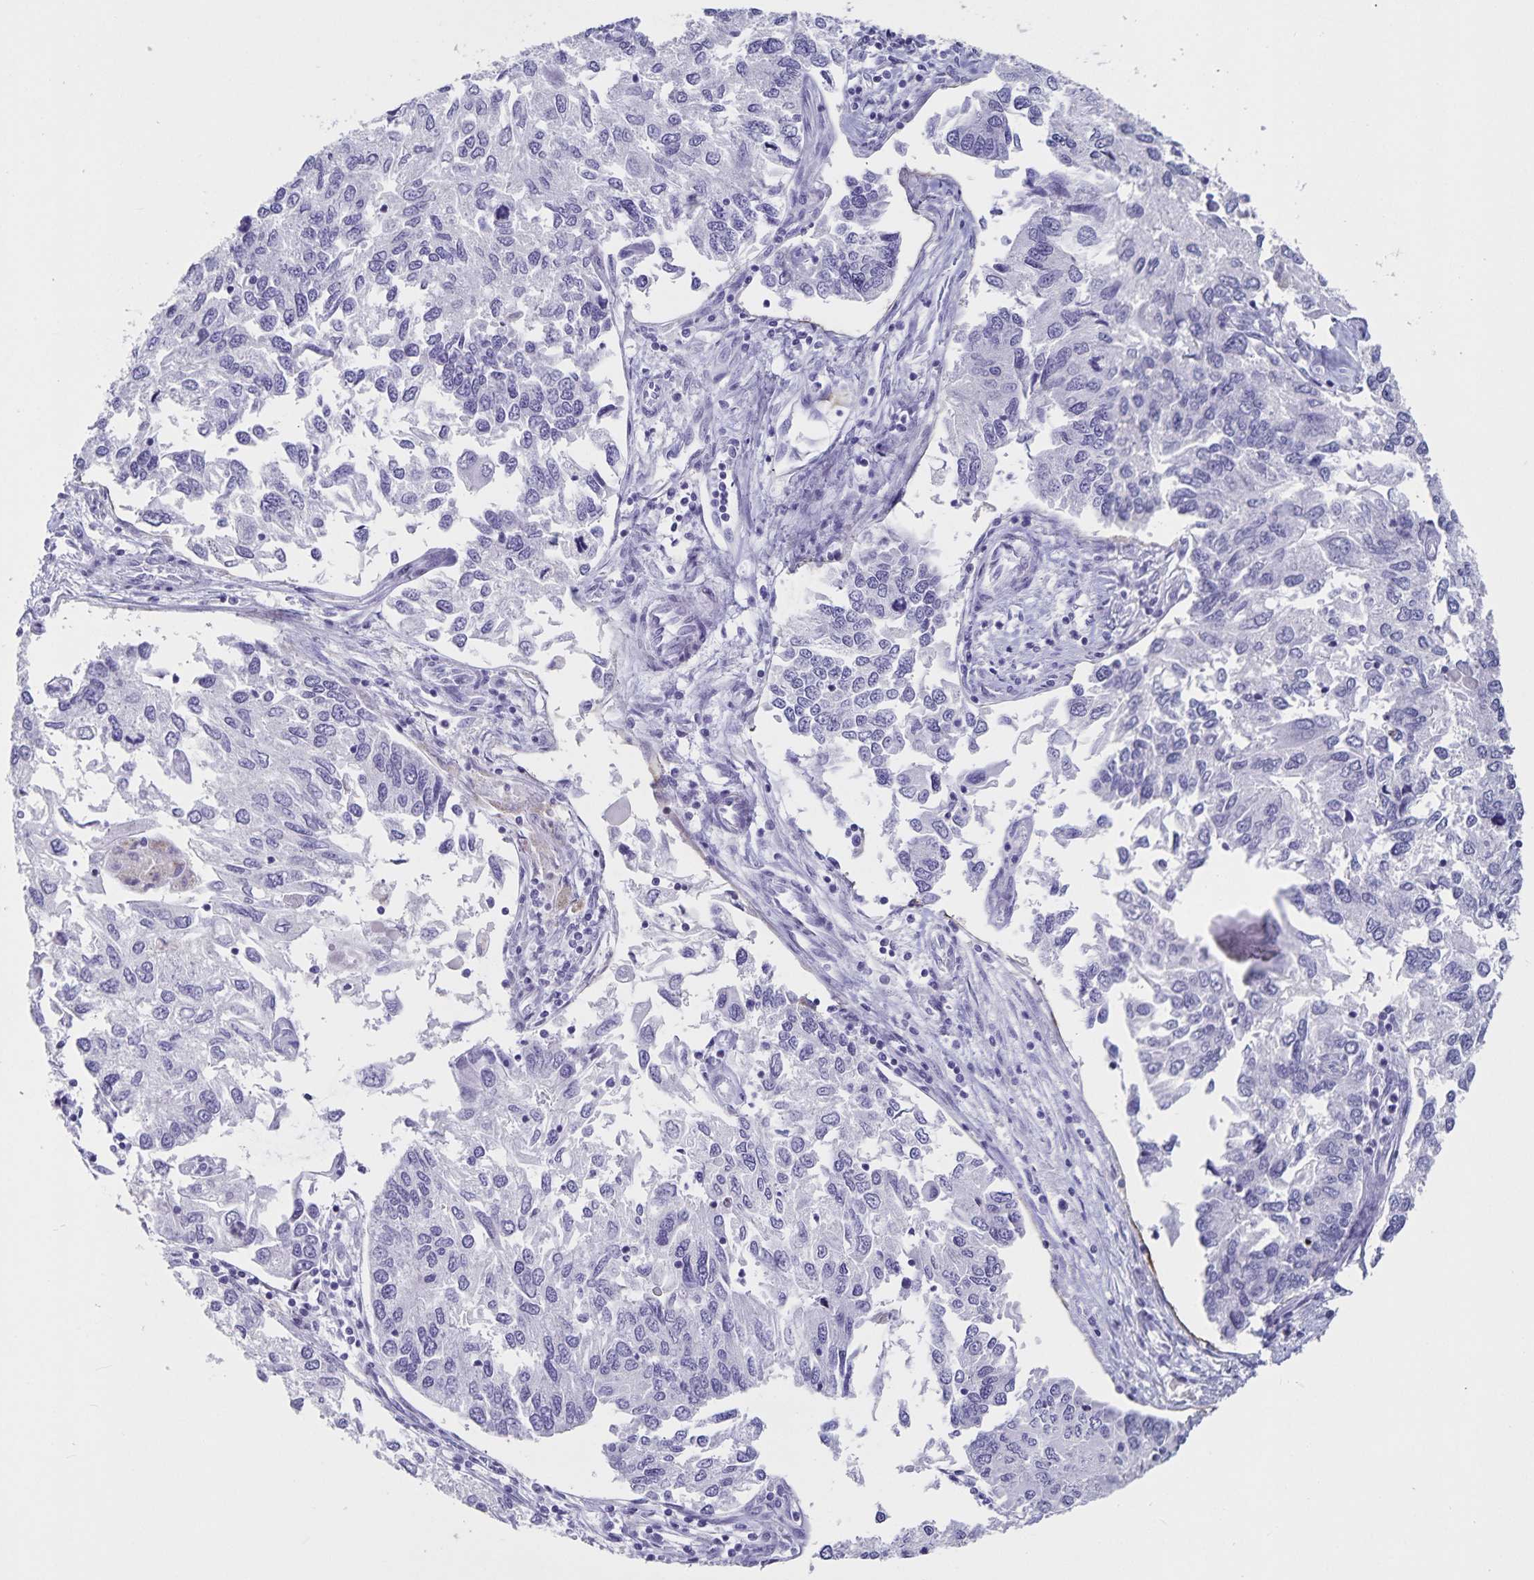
{"staining": {"intensity": "negative", "quantity": "none", "location": "none"}, "tissue": "endometrial cancer", "cell_type": "Tumor cells", "image_type": "cancer", "snomed": [{"axis": "morphology", "description": "Carcinoma, NOS"}, {"axis": "topography", "description": "Uterus"}], "caption": "DAB immunohistochemical staining of human endometrial carcinoma shows no significant positivity in tumor cells.", "gene": "PLAC1", "patient": {"sex": "female", "age": 76}}